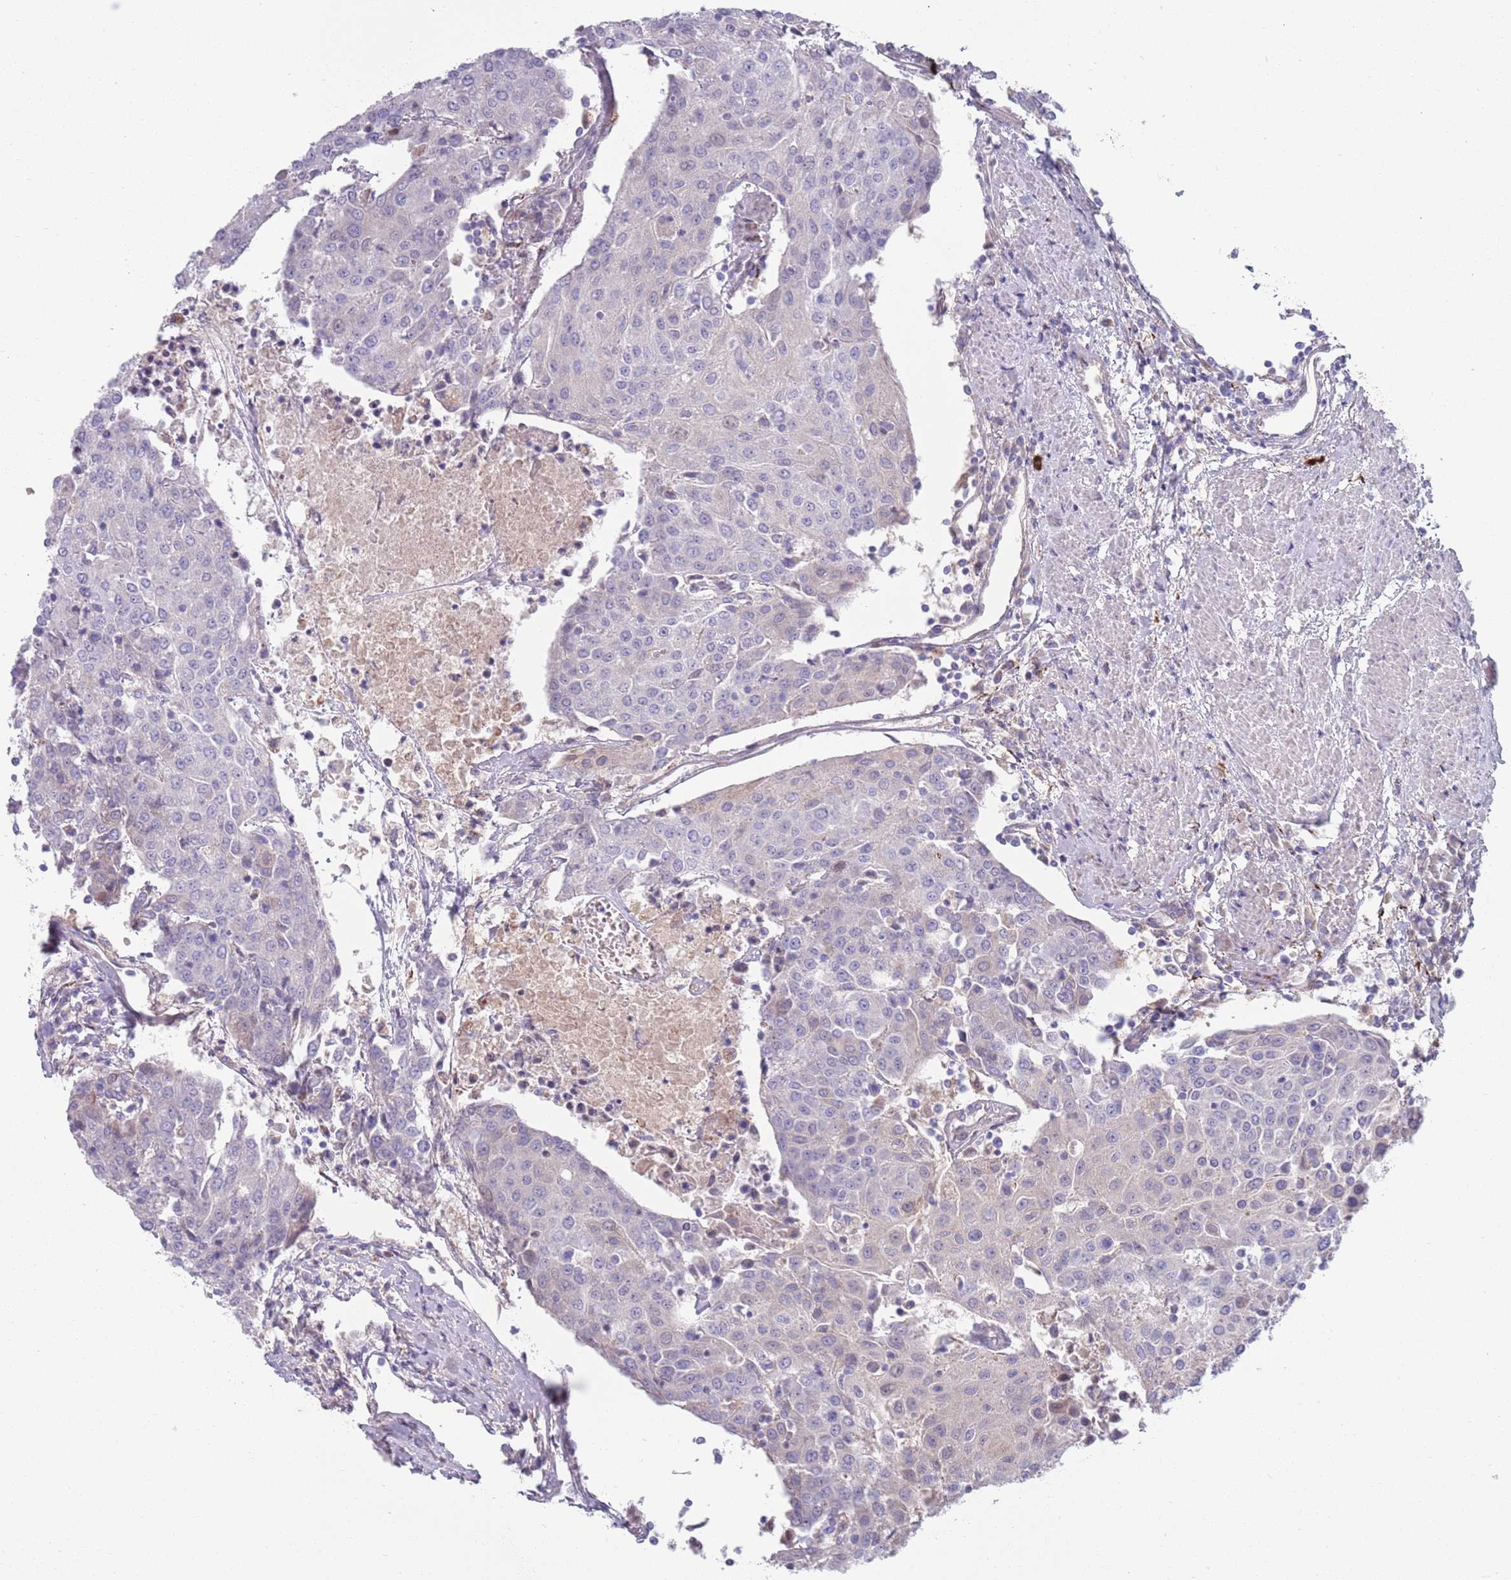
{"staining": {"intensity": "negative", "quantity": "none", "location": "none"}, "tissue": "urothelial cancer", "cell_type": "Tumor cells", "image_type": "cancer", "snomed": [{"axis": "morphology", "description": "Urothelial carcinoma, High grade"}, {"axis": "topography", "description": "Urinary bladder"}], "caption": "Tumor cells are negative for brown protein staining in urothelial carcinoma (high-grade).", "gene": "TYW1", "patient": {"sex": "female", "age": 85}}